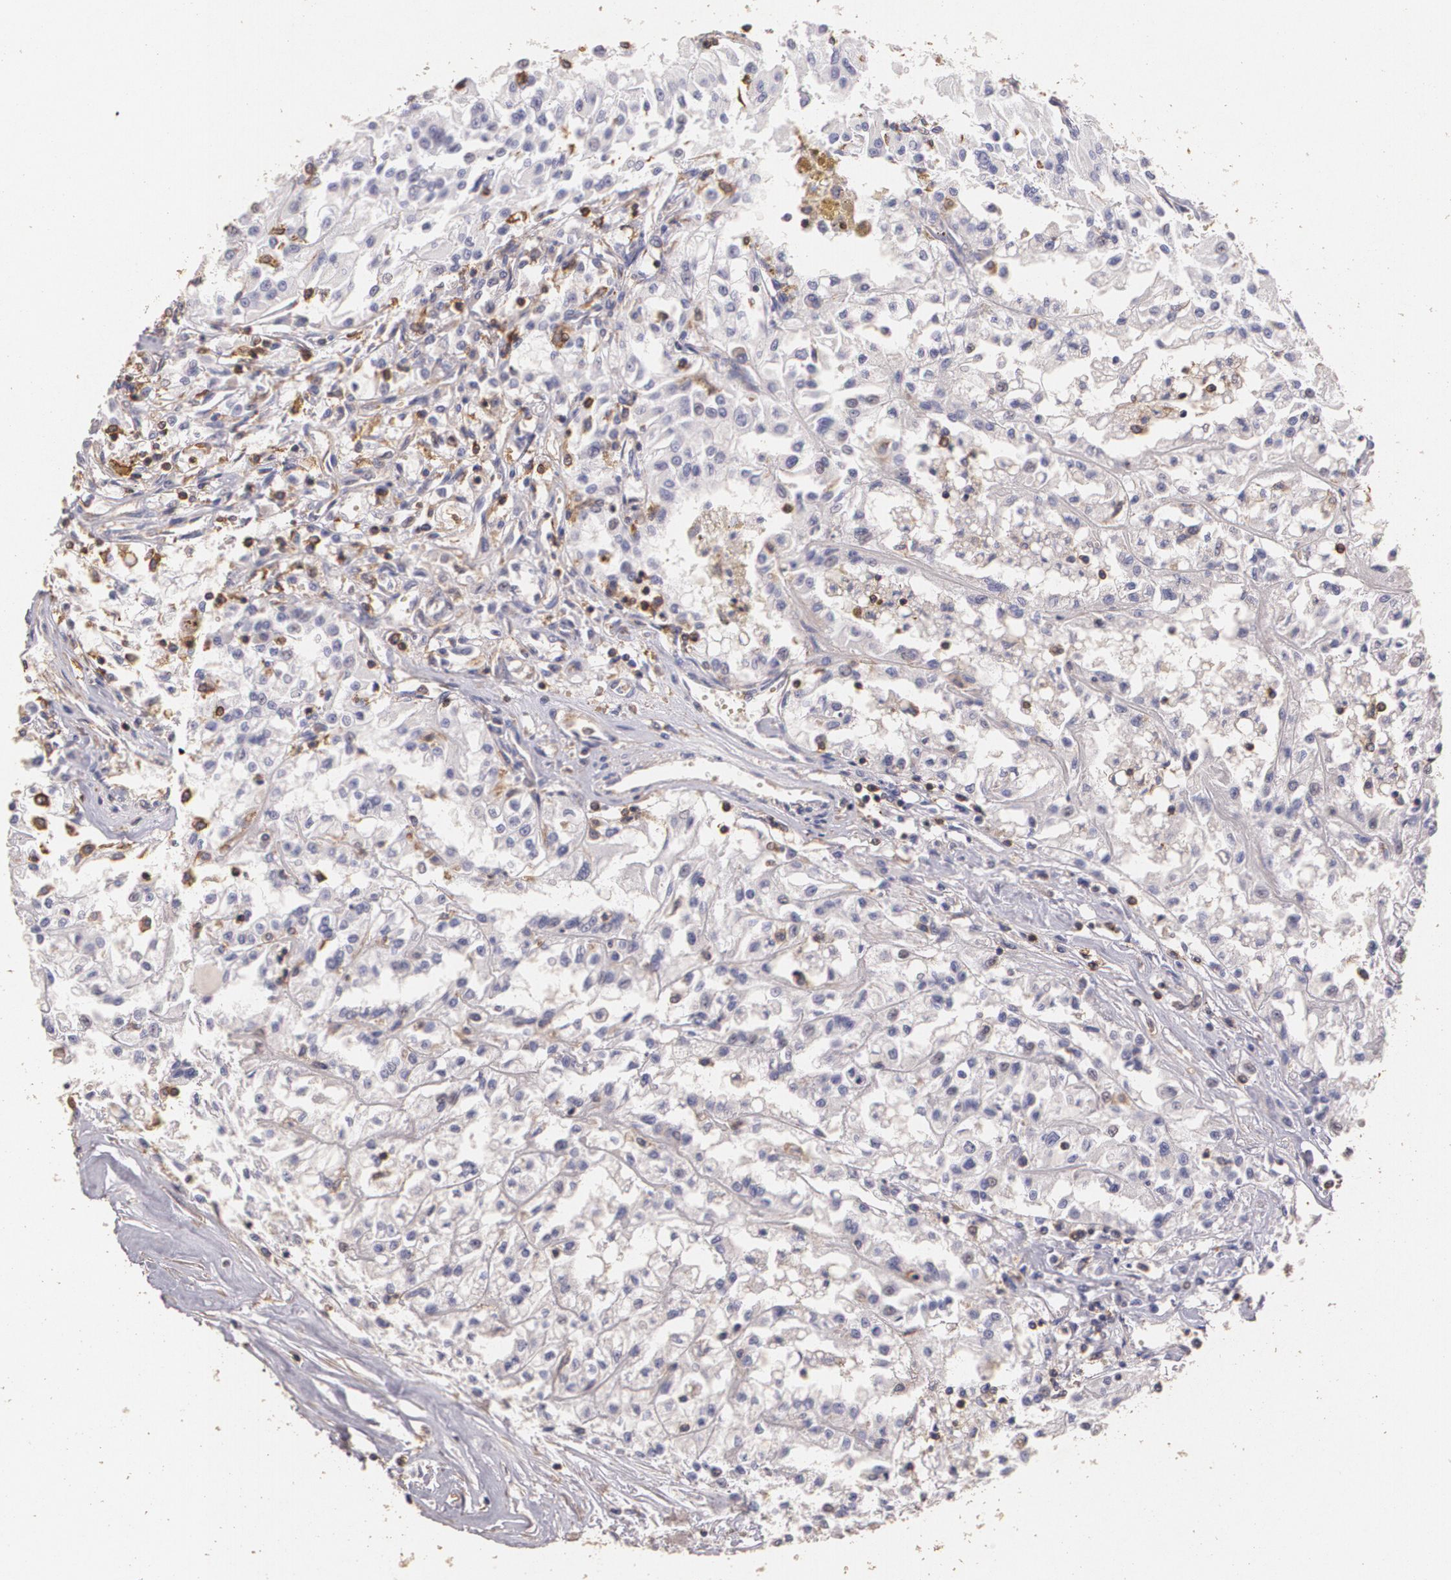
{"staining": {"intensity": "negative", "quantity": "none", "location": "none"}, "tissue": "renal cancer", "cell_type": "Tumor cells", "image_type": "cancer", "snomed": [{"axis": "morphology", "description": "Adenocarcinoma, NOS"}, {"axis": "topography", "description": "Kidney"}], "caption": "Renal cancer (adenocarcinoma) was stained to show a protein in brown. There is no significant positivity in tumor cells. (DAB immunohistochemistry (IHC) visualized using brightfield microscopy, high magnification).", "gene": "TGFBR1", "patient": {"sex": "male", "age": 78}}